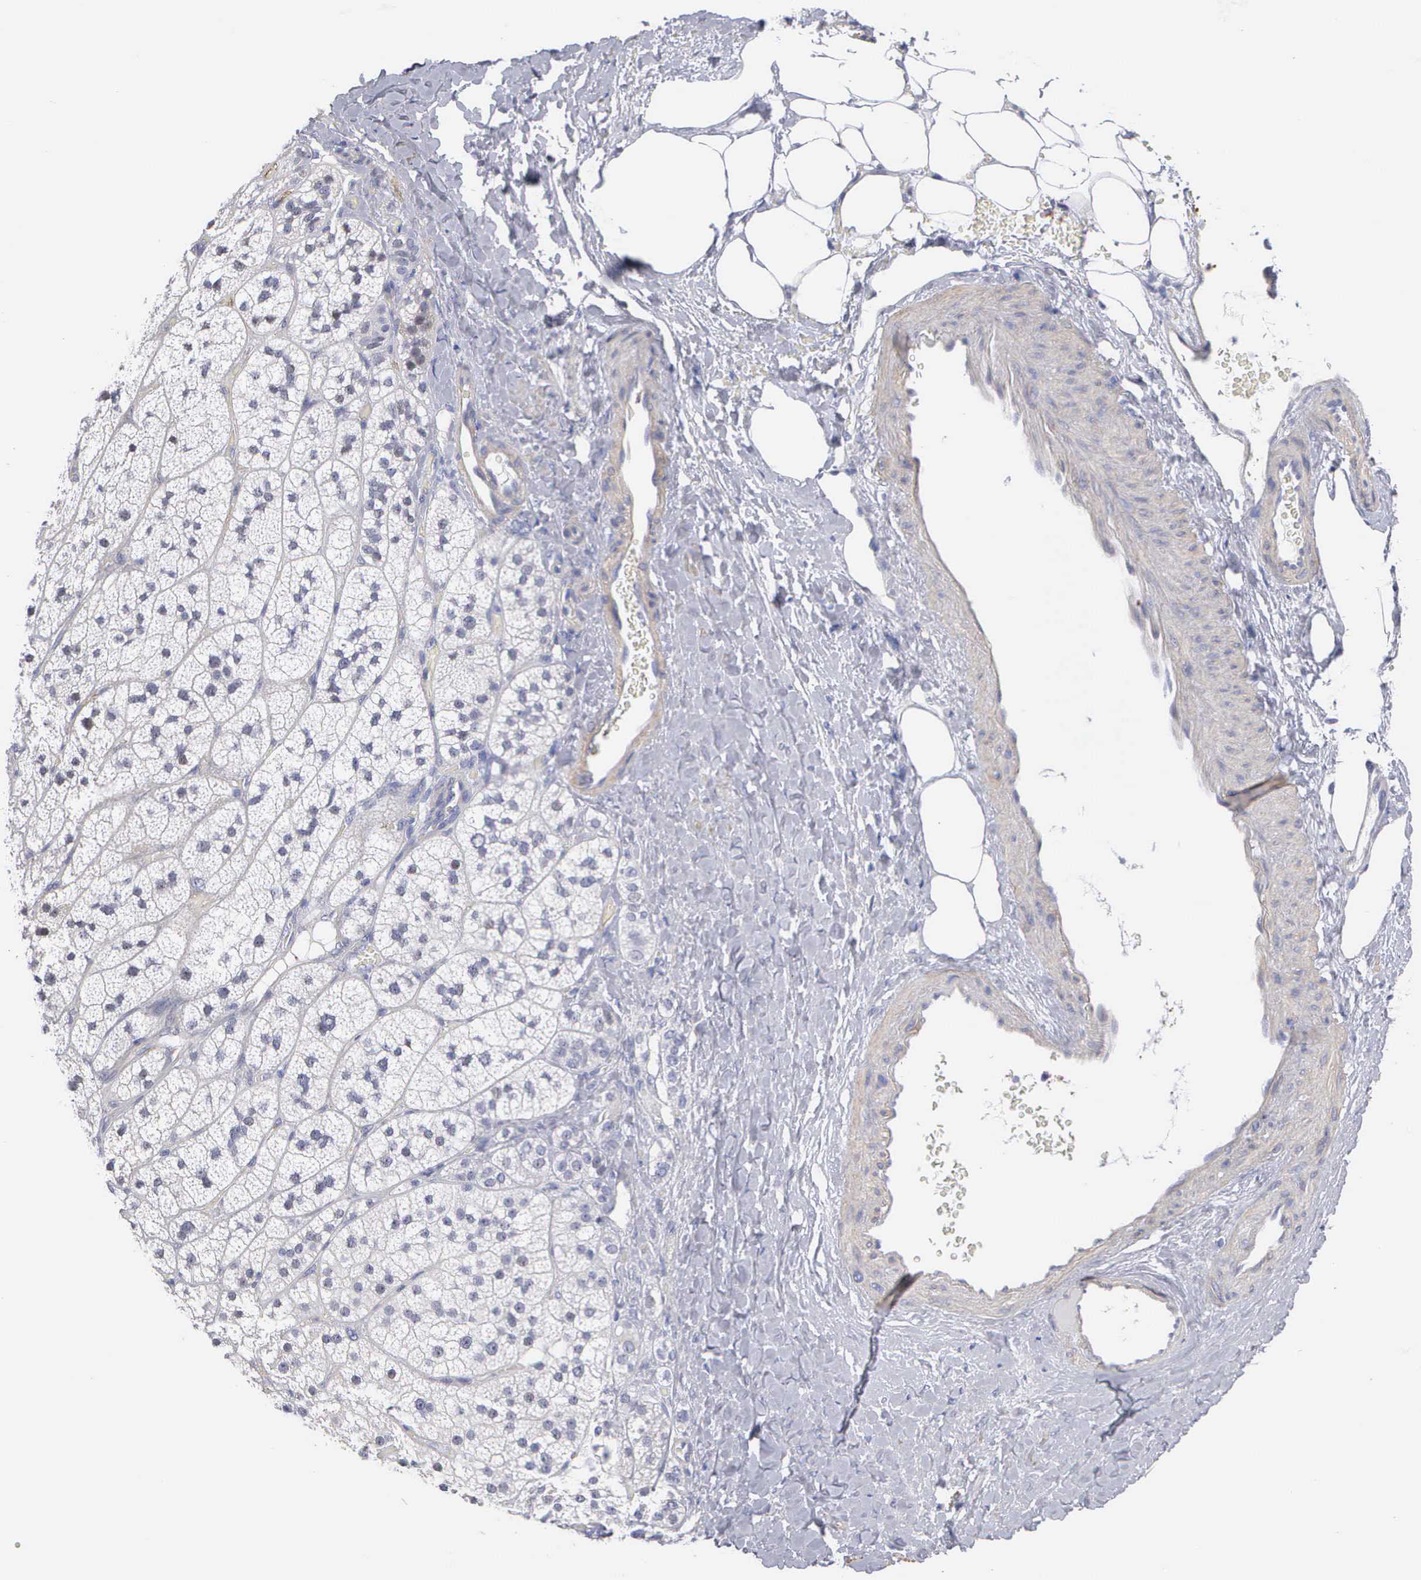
{"staining": {"intensity": "negative", "quantity": "none", "location": "none"}, "tissue": "adrenal gland", "cell_type": "Glandular cells", "image_type": "normal", "snomed": [{"axis": "morphology", "description": "Normal tissue, NOS"}, {"axis": "topography", "description": "Adrenal gland"}], "caption": "IHC image of normal adrenal gland: adrenal gland stained with DAB (3,3'-diaminobenzidine) shows no significant protein positivity in glandular cells.", "gene": "ELFN2", "patient": {"sex": "male", "age": 57}}